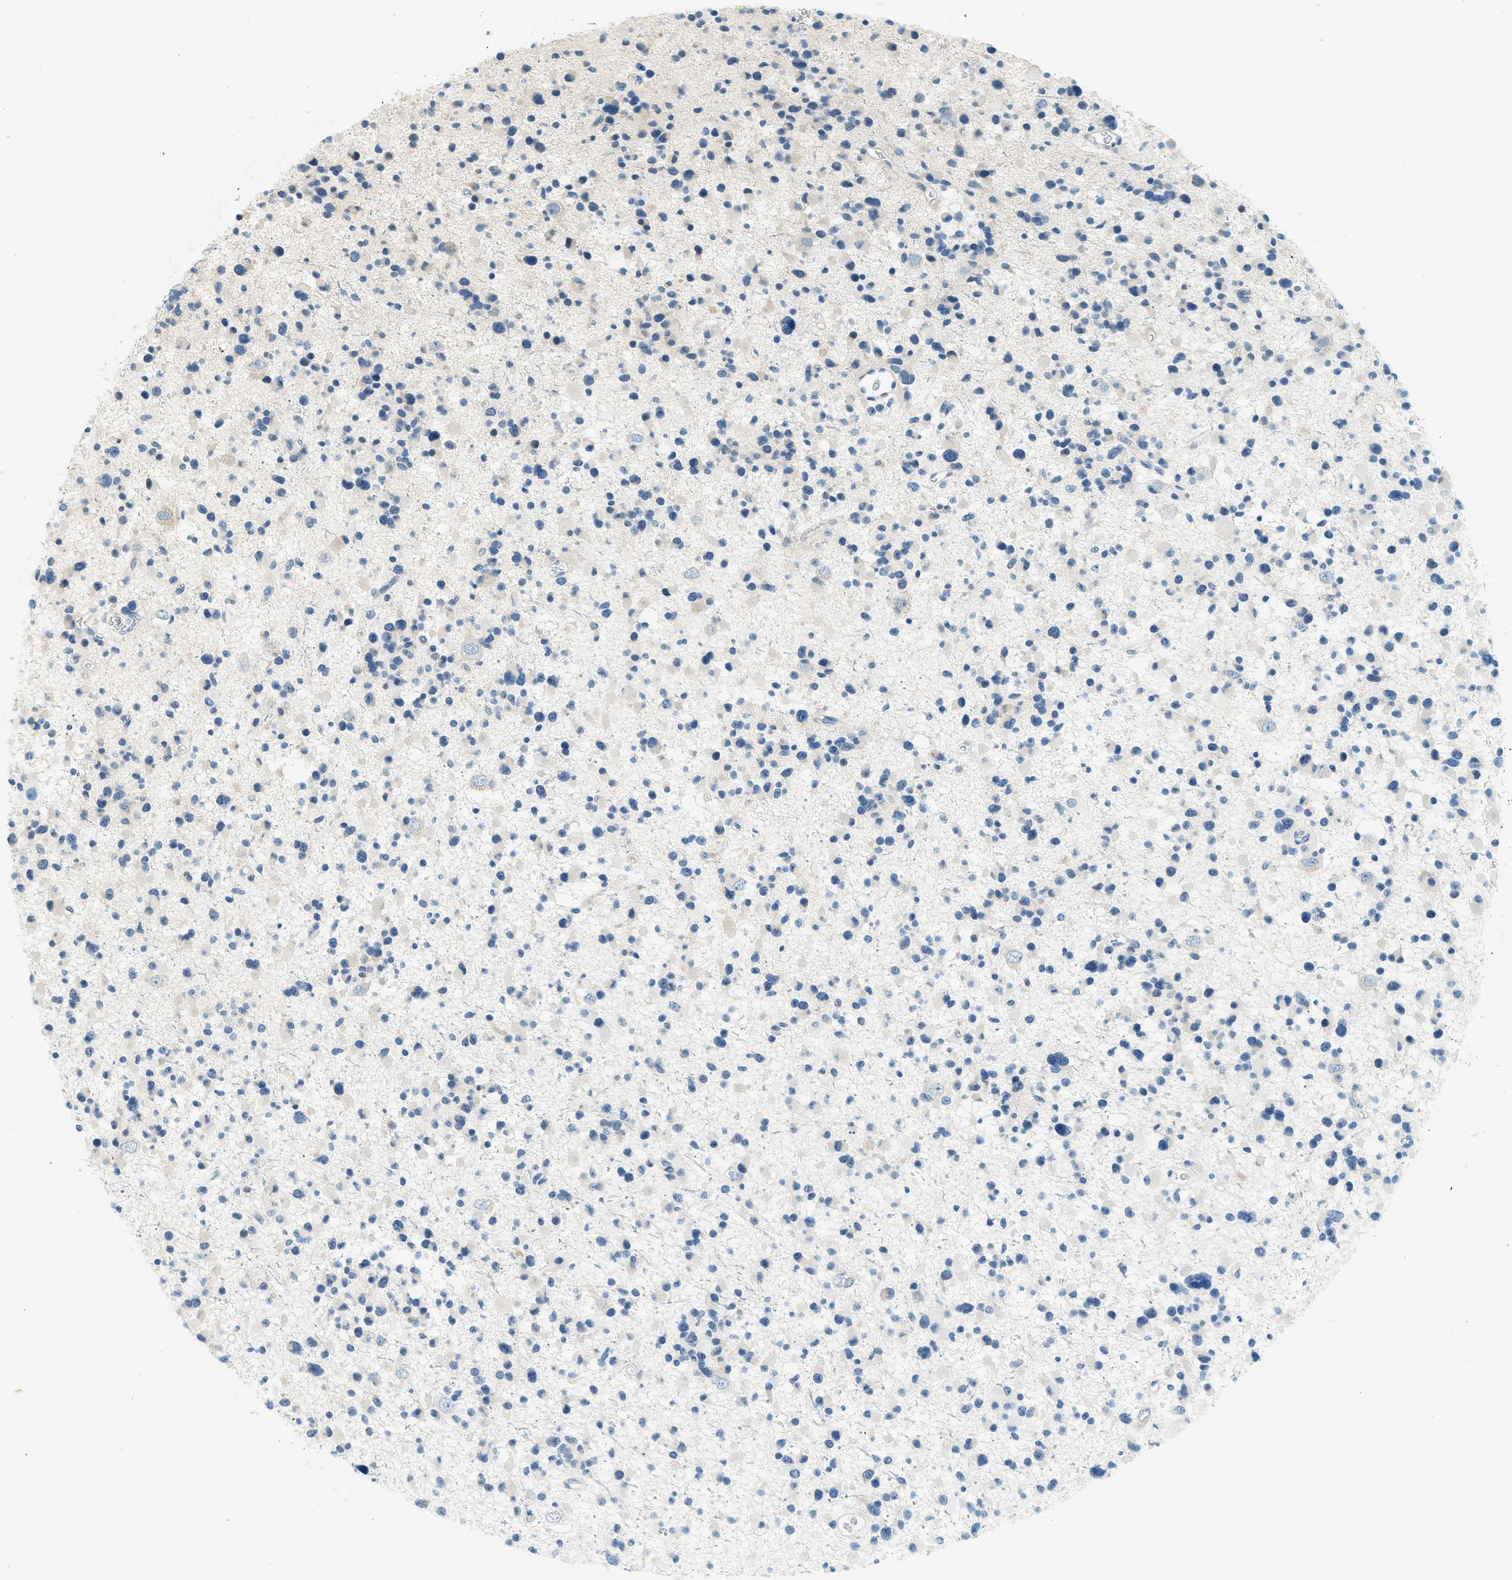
{"staining": {"intensity": "negative", "quantity": "none", "location": "none"}, "tissue": "glioma", "cell_type": "Tumor cells", "image_type": "cancer", "snomed": [{"axis": "morphology", "description": "Glioma, malignant, Low grade"}, {"axis": "topography", "description": "Brain"}], "caption": "Protein analysis of glioma exhibits no significant staining in tumor cells.", "gene": "CYP4X1", "patient": {"sex": "female", "age": 22}}